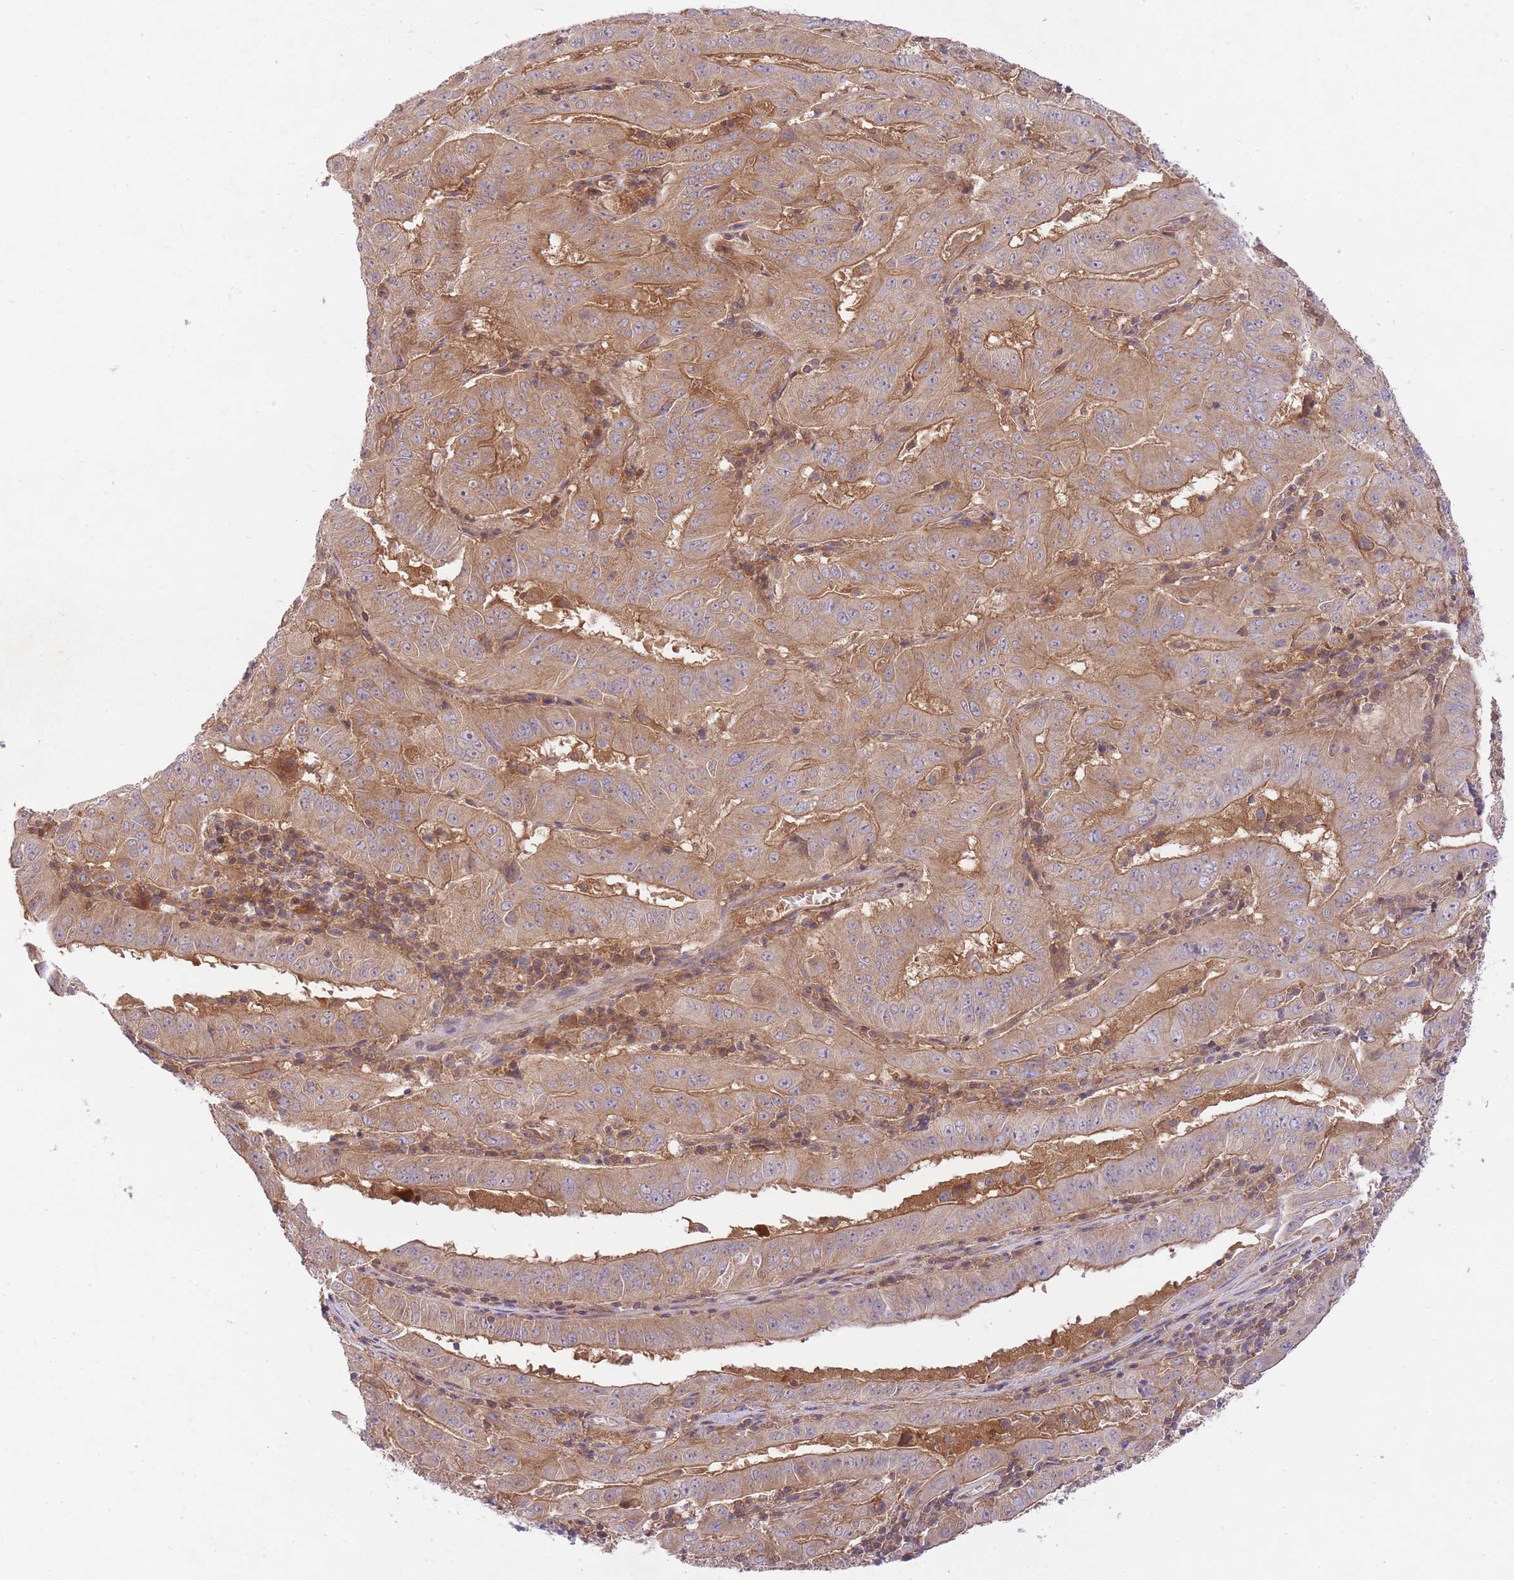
{"staining": {"intensity": "moderate", "quantity": ">75%", "location": "cytoplasmic/membranous"}, "tissue": "pancreatic cancer", "cell_type": "Tumor cells", "image_type": "cancer", "snomed": [{"axis": "morphology", "description": "Adenocarcinoma, NOS"}, {"axis": "topography", "description": "Pancreas"}], "caption": "Approximately >75% of tumor cells in human adenocarcinoma (pancreatic) reveal moderate cytoplasmic/membranous protein expression as visualized by brown immunohistochemical staining.", "gene": "PREP", "patient": {"sex": "male", "age": 63}}